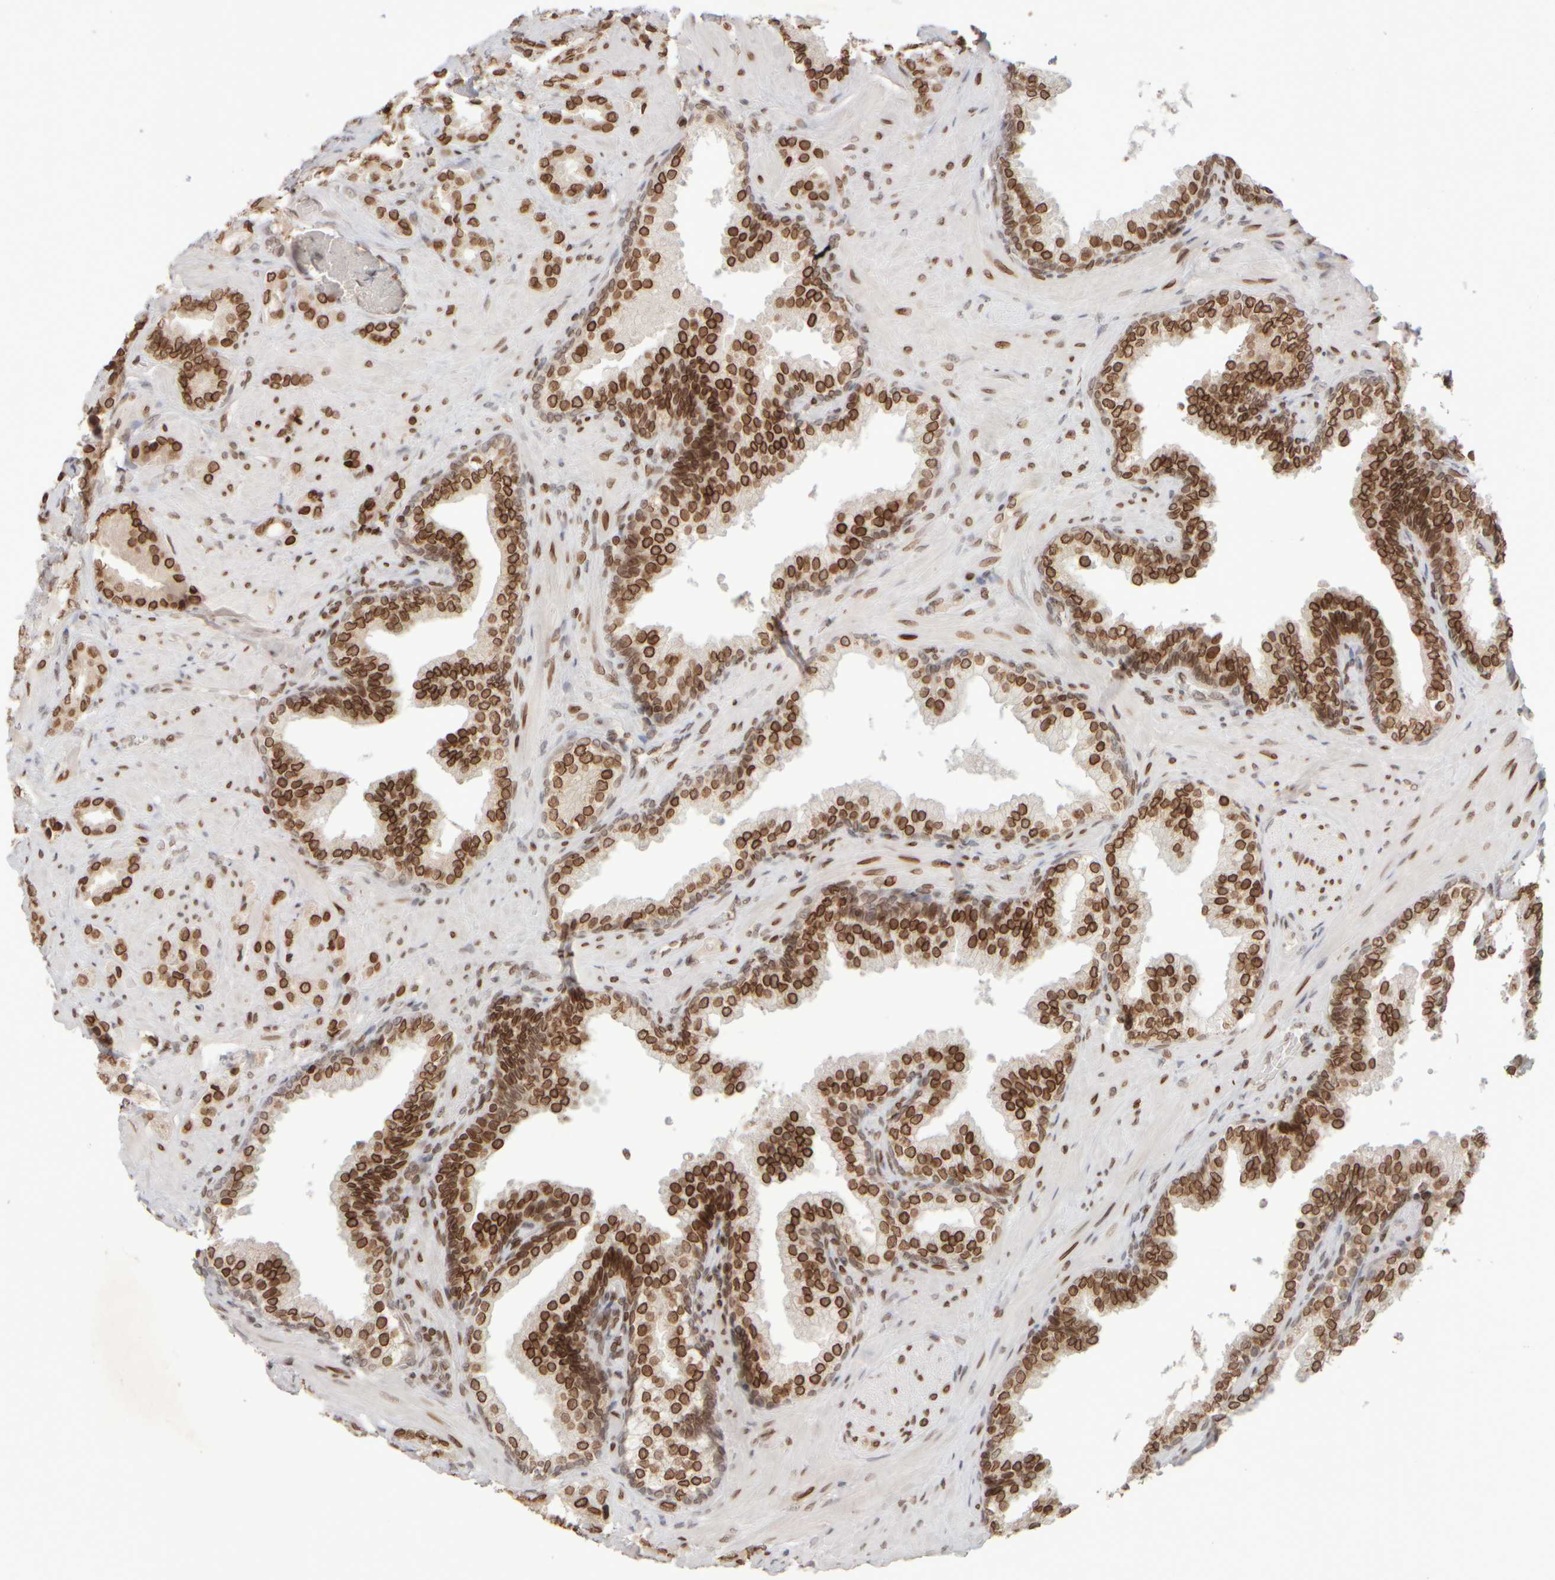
{"staining": {"intensity": "strong", "quantity": ">75%", "location": "cytoplasmic/membranous,nuclear"}, "tissue": "prostate cancer", "cell_type": "Tumor cells", "image_type": "cancer", "snomed": [{"axis": "morphology", "description": "Adenocarcinoma, High grade"}, {"axis": "topography", "description": "Prostate"}], "caption": "Protein staining reveals strong cytoplasmic/membranous and nuclear staining in approximately >75% of tumor cells in prostate cancer.", "gene": "ZC3HC1", "patient": {"sex": "male", "age": 64}}